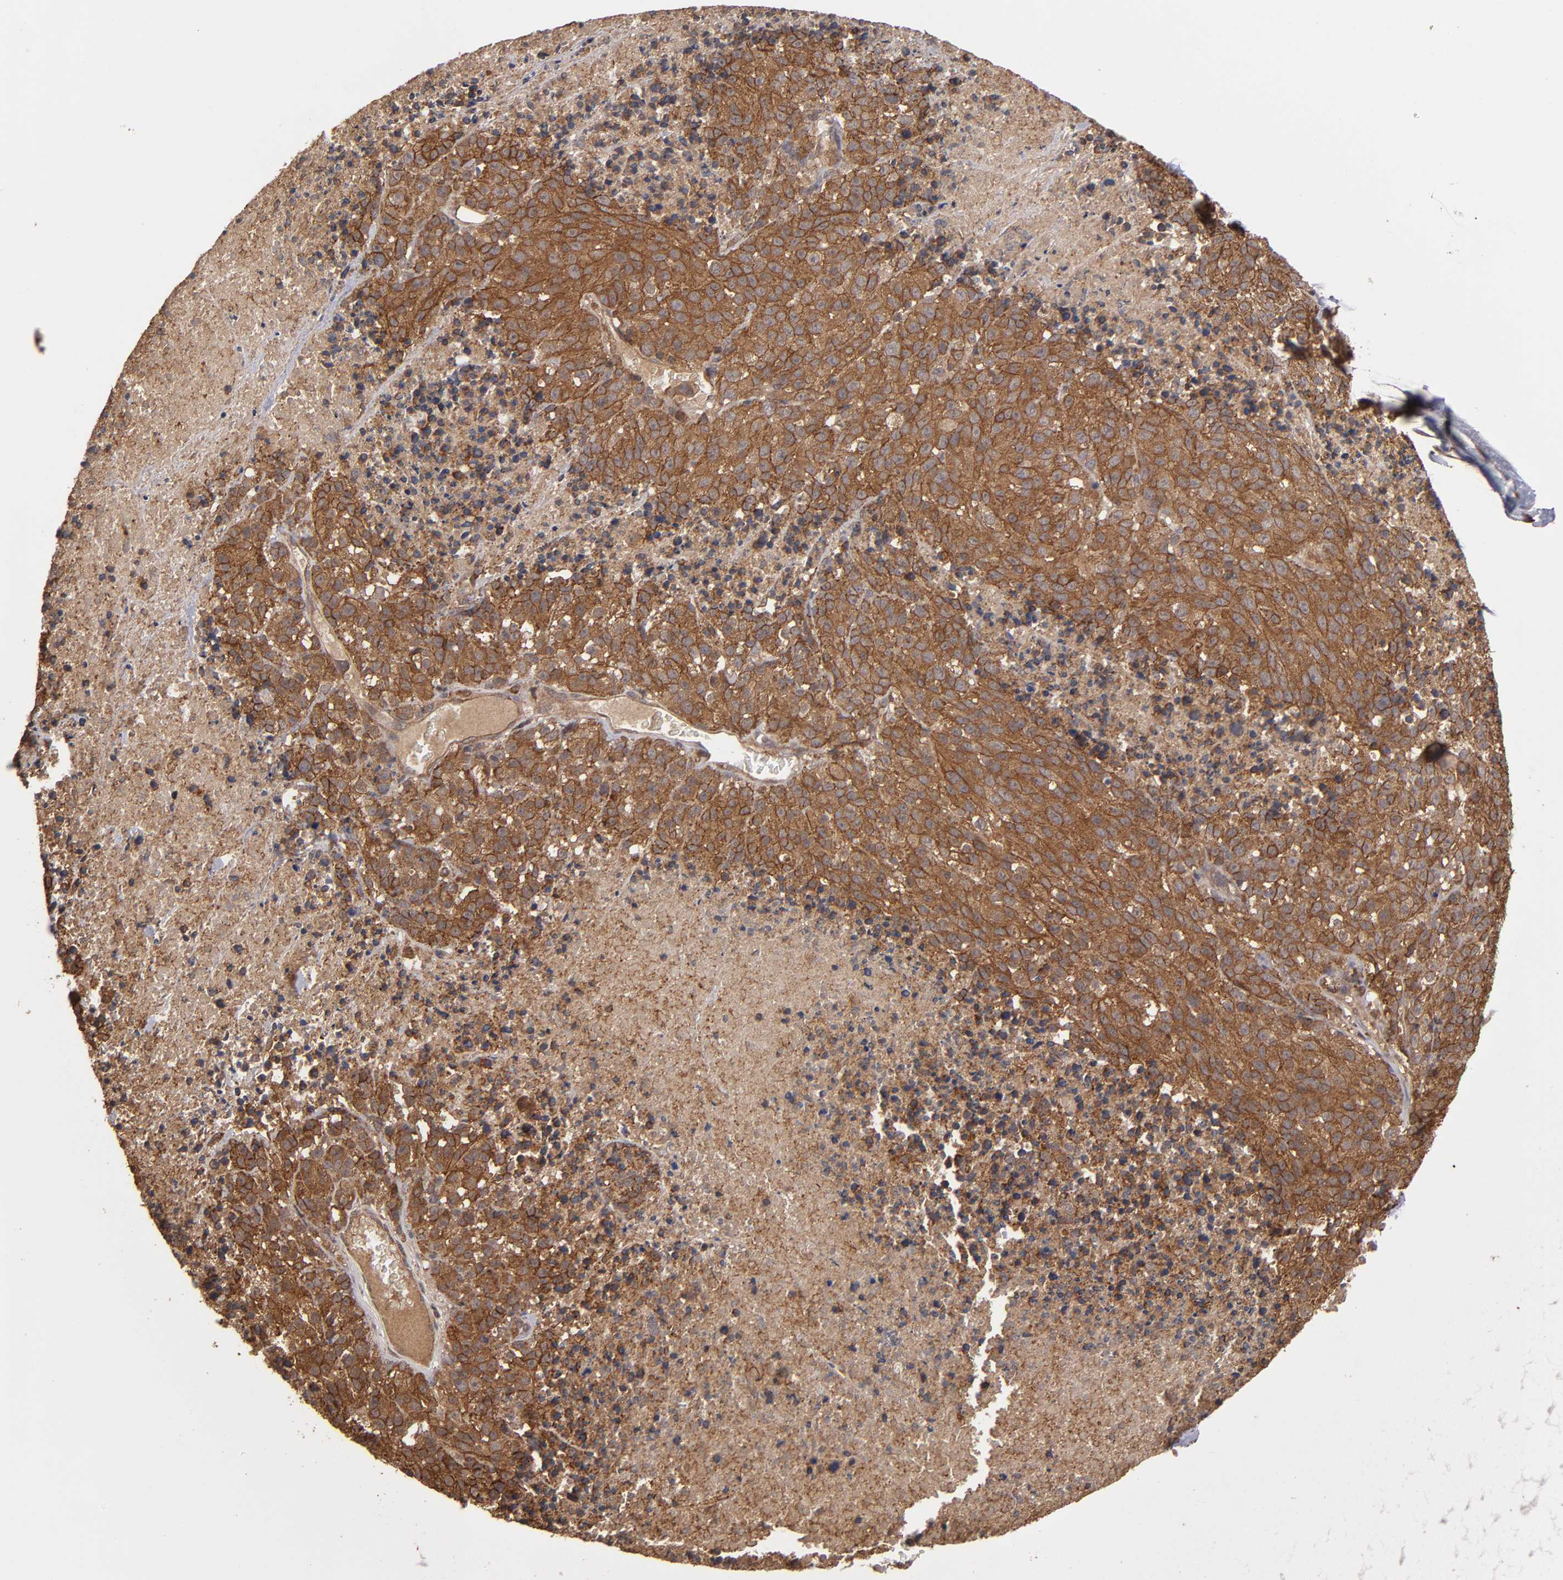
{"staining": {"intensity": "moderate", "quantity": ">75%", "location": "cytoplasmic/membranous"}, "tissue": "melanoma", "cell_type": "Tumor cells", "image_type": "cancer", "snomed": [{"axis": "morphology", "description": "Malignant melanoma, Metastatic site"}, {"axis": "topography", "description": "Cerebral cortex"}], "caption": "This histopathology image reveals immunohistochemistry staining of human malignant melanoma (metastatic site), with medium moderate cytoplasmic/membranous staining in about >75% of tumor cells.", "gene": "RPS6KA6", "patient": {"sex": "female", "age": 52}}